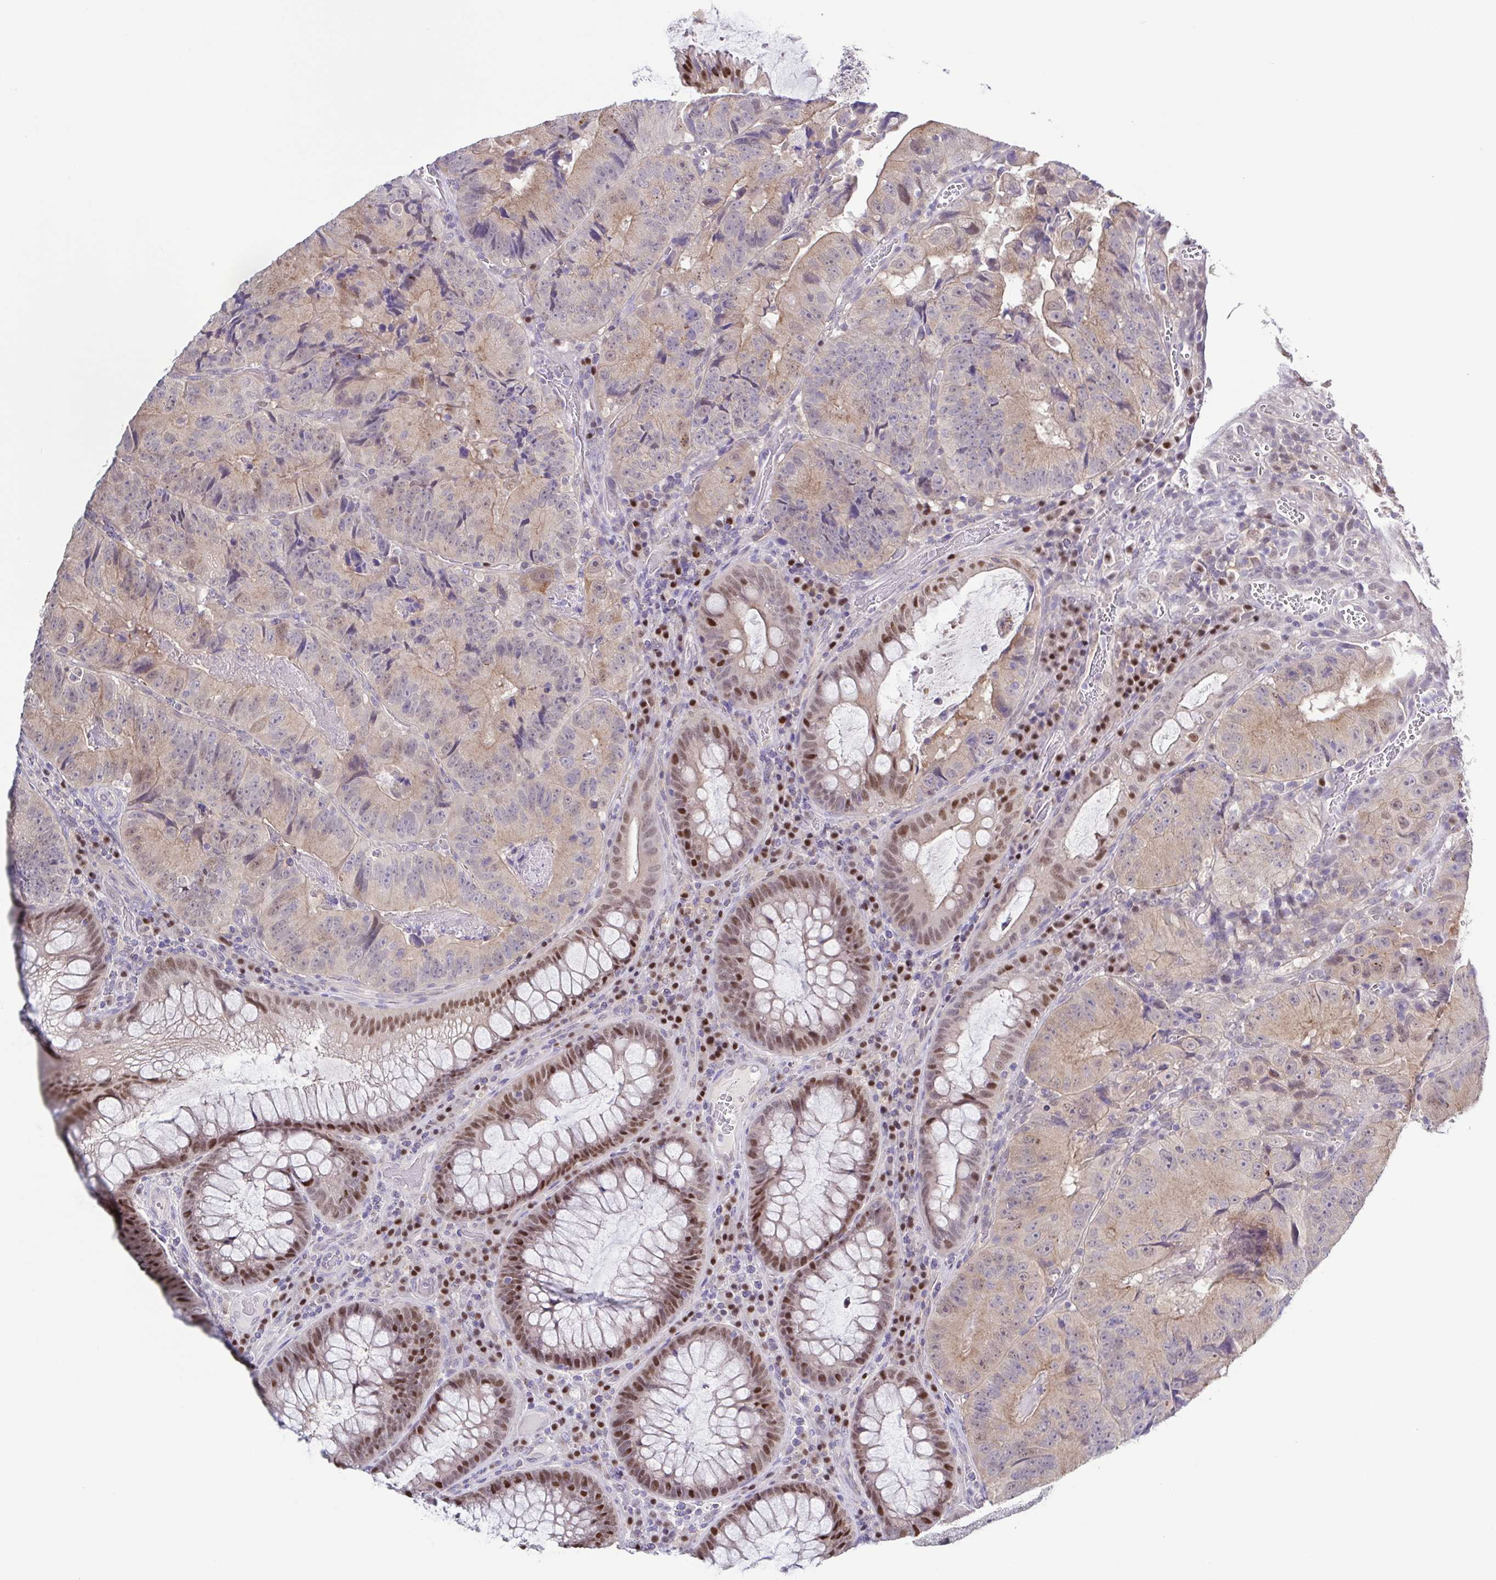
{"staining": {"intensity": "weak", "quantity": "25%-75%", "location": "cytoplasmic/membranous,nuclear"}, "tissue": "colorectal cancer", "cell_type": "Tumor cells", "image_type": "cancer", "snomed": [{"axis": "morphology", "description": "Adenocarcinoma, NOS"}, {"axis": "topography", "description": "Colon"}], "caption": "Colorectal adenocarcinoma stained for a protein demonstrates weak cytoplasmic/membranous and nuclear positivity in tumor cells.", "gene": "UBE2Q1", "patient": {"sex": "female", "age": 86}}